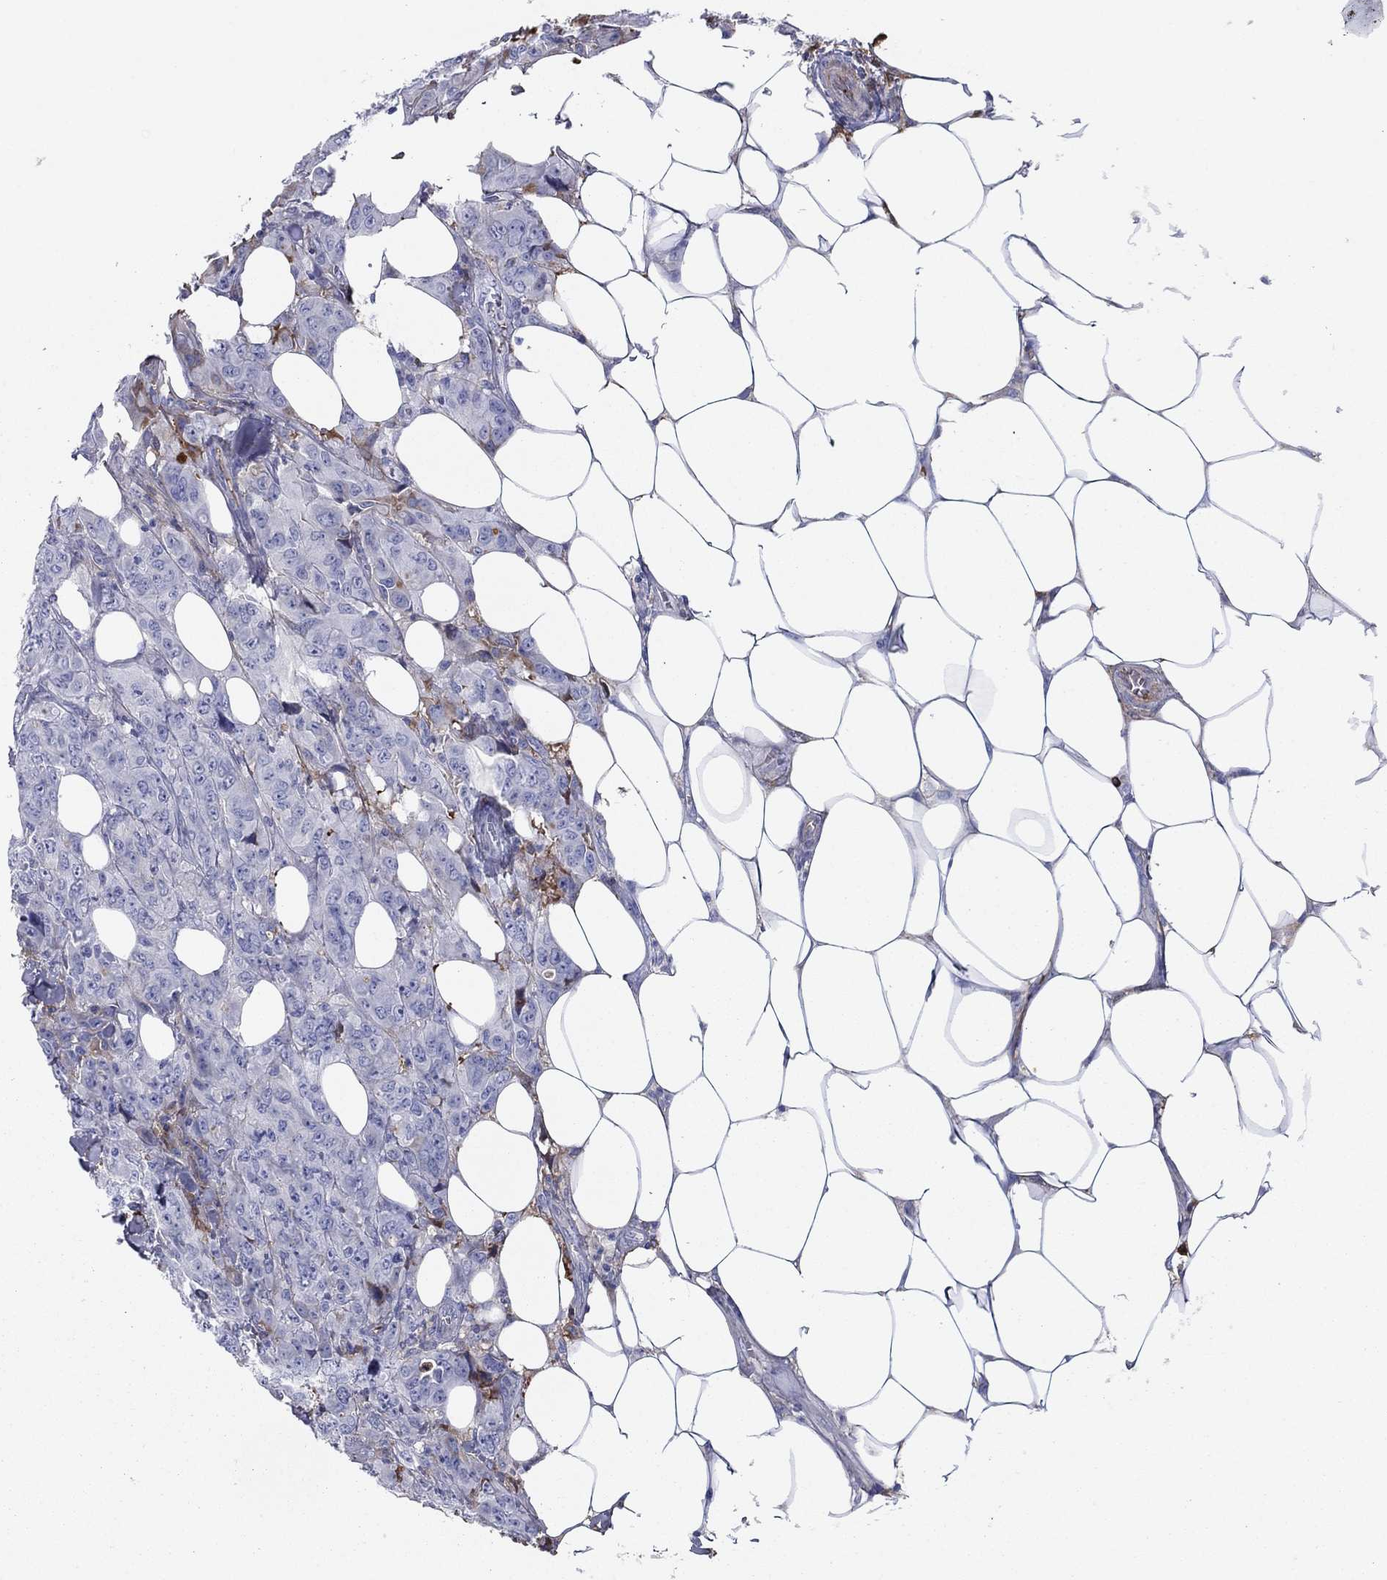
{"staining": {"intensity": "strong", "quantity": "<25%", "location": "cytoplasmic/membranous"}, "tissue": "breast cancer", "cell_type": "Tumor cells", "image_type": "cancer", "snomed": [{"axis": "morphology", "description": "Duct carcinoma"}, {"axis": "topography", "description": "Breast"}], "caption": "A brown stain shows strong cytoplasmic/membranous staining of a protein in human breast cancer (infiltrating ductal carcinoma) tumor cells.", "gene": "HPX", "patient": {"sex": "female", "age": 43}}